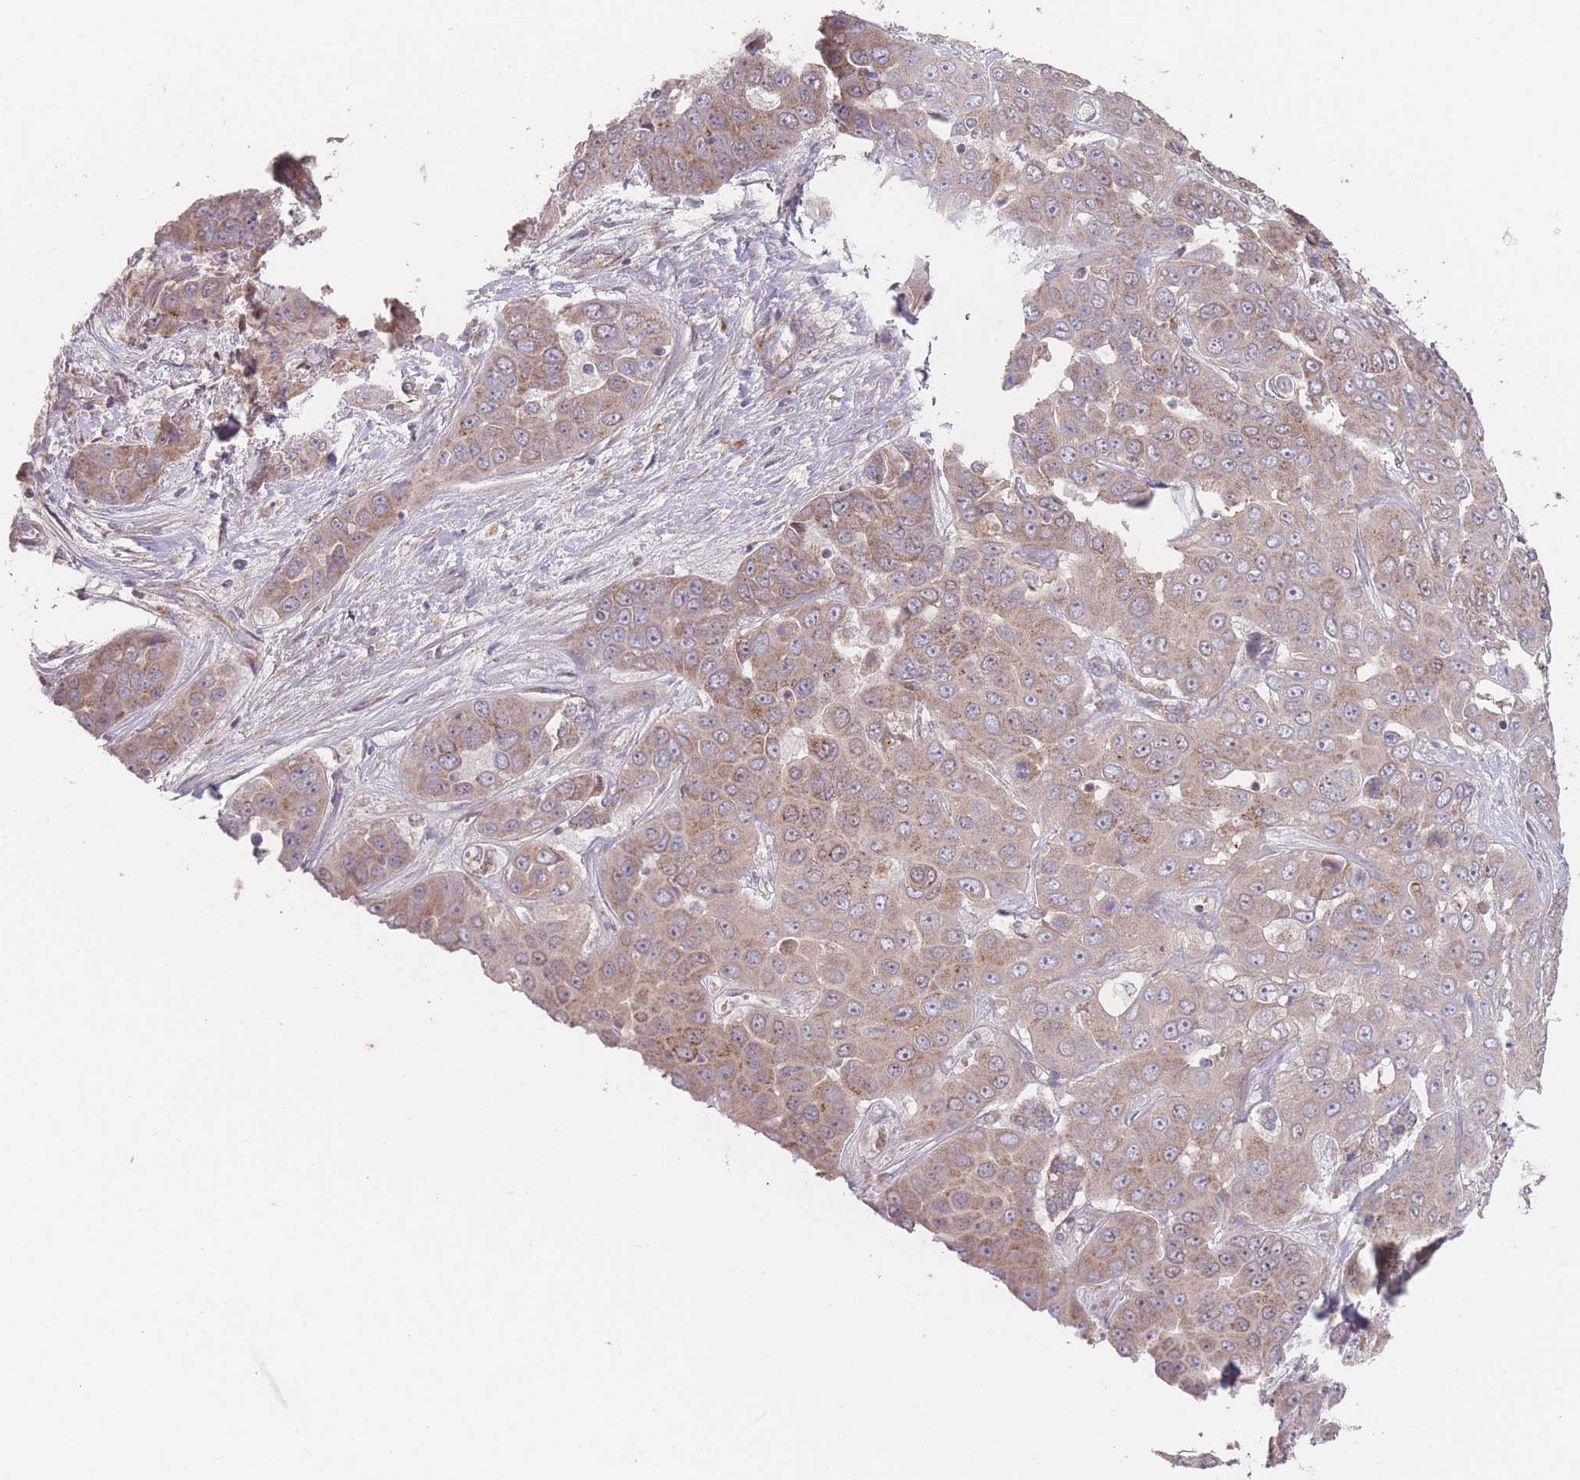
{"staining": {"intensity": "weak", "quantity": "25%-75%", "location": "cytoplasmic/membranous"}, "tissue": "liver cancer", "cell_type": "Tumor cells", "image_type": "cancer", "snomed": [{"axis": "morphology", "description": "Cholangiocarcinoma"}, {"axis": "topography", "description": "Liver"}], "caption": "Weak cytoplasmic/membranous protein staining is appreciated in about 25%-75% of tumor cells in cholangiocarcinoma (liver).", "gene": "PXMP4", "patient": {"sex": "female", "age": 52}}